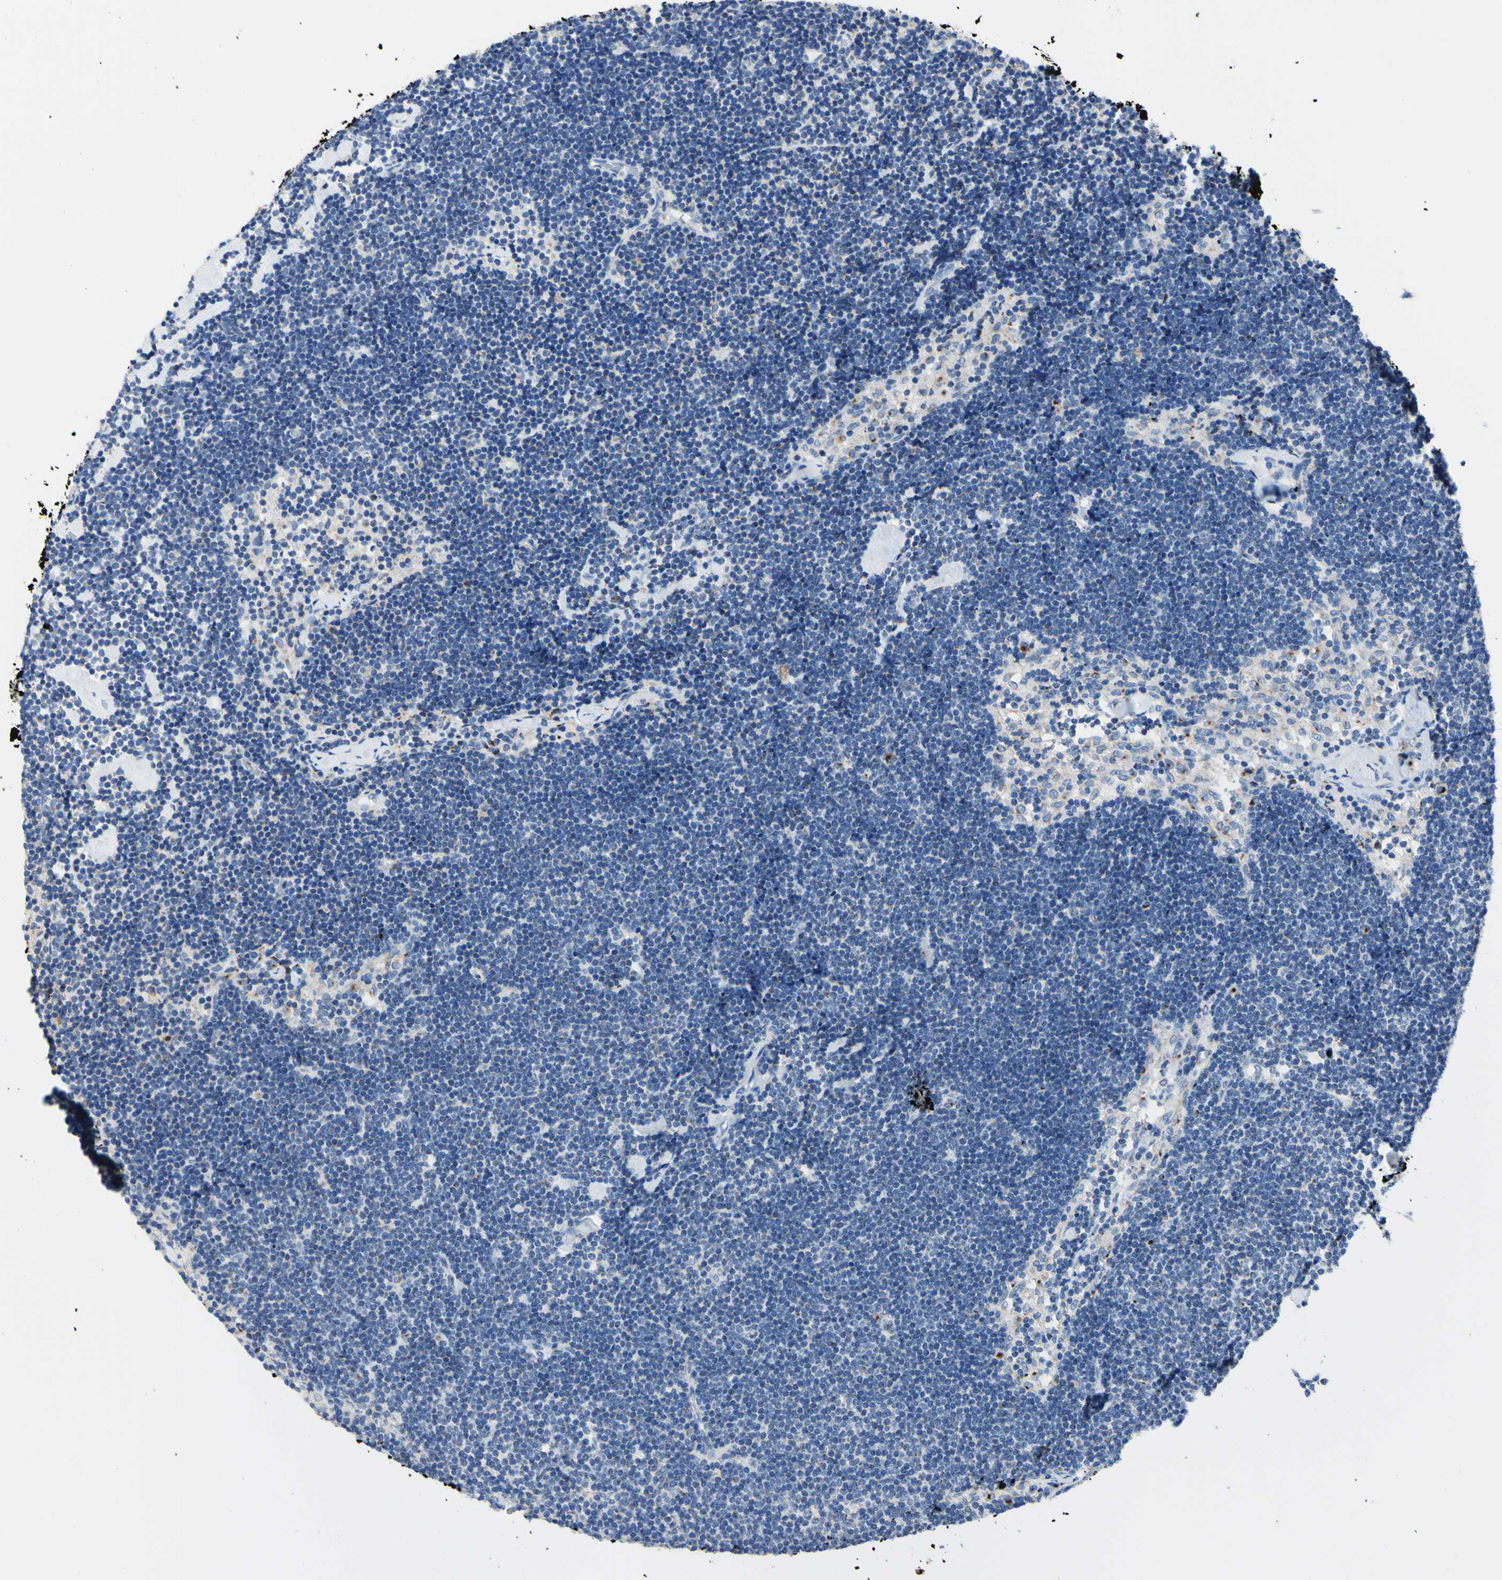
{"staining": {"intensity": "weak", "quantity": "<25%", "location": "cytoplasmic/membranous"}, "tissue": "lymph node", "cell_type": "Germinal center cells", "image_type": "normal", "snomed": [{"axis": "morphology", "description": "Normal tissue, NOS"}, {"axis": "topography", "description": "Lymph node"}], "caption": "Protein analysis of normal lymph node exhibits no significant positivity in germinal center cells.", "gene": "GALNT2", "patient": {"sex": "male", "age": 63}}